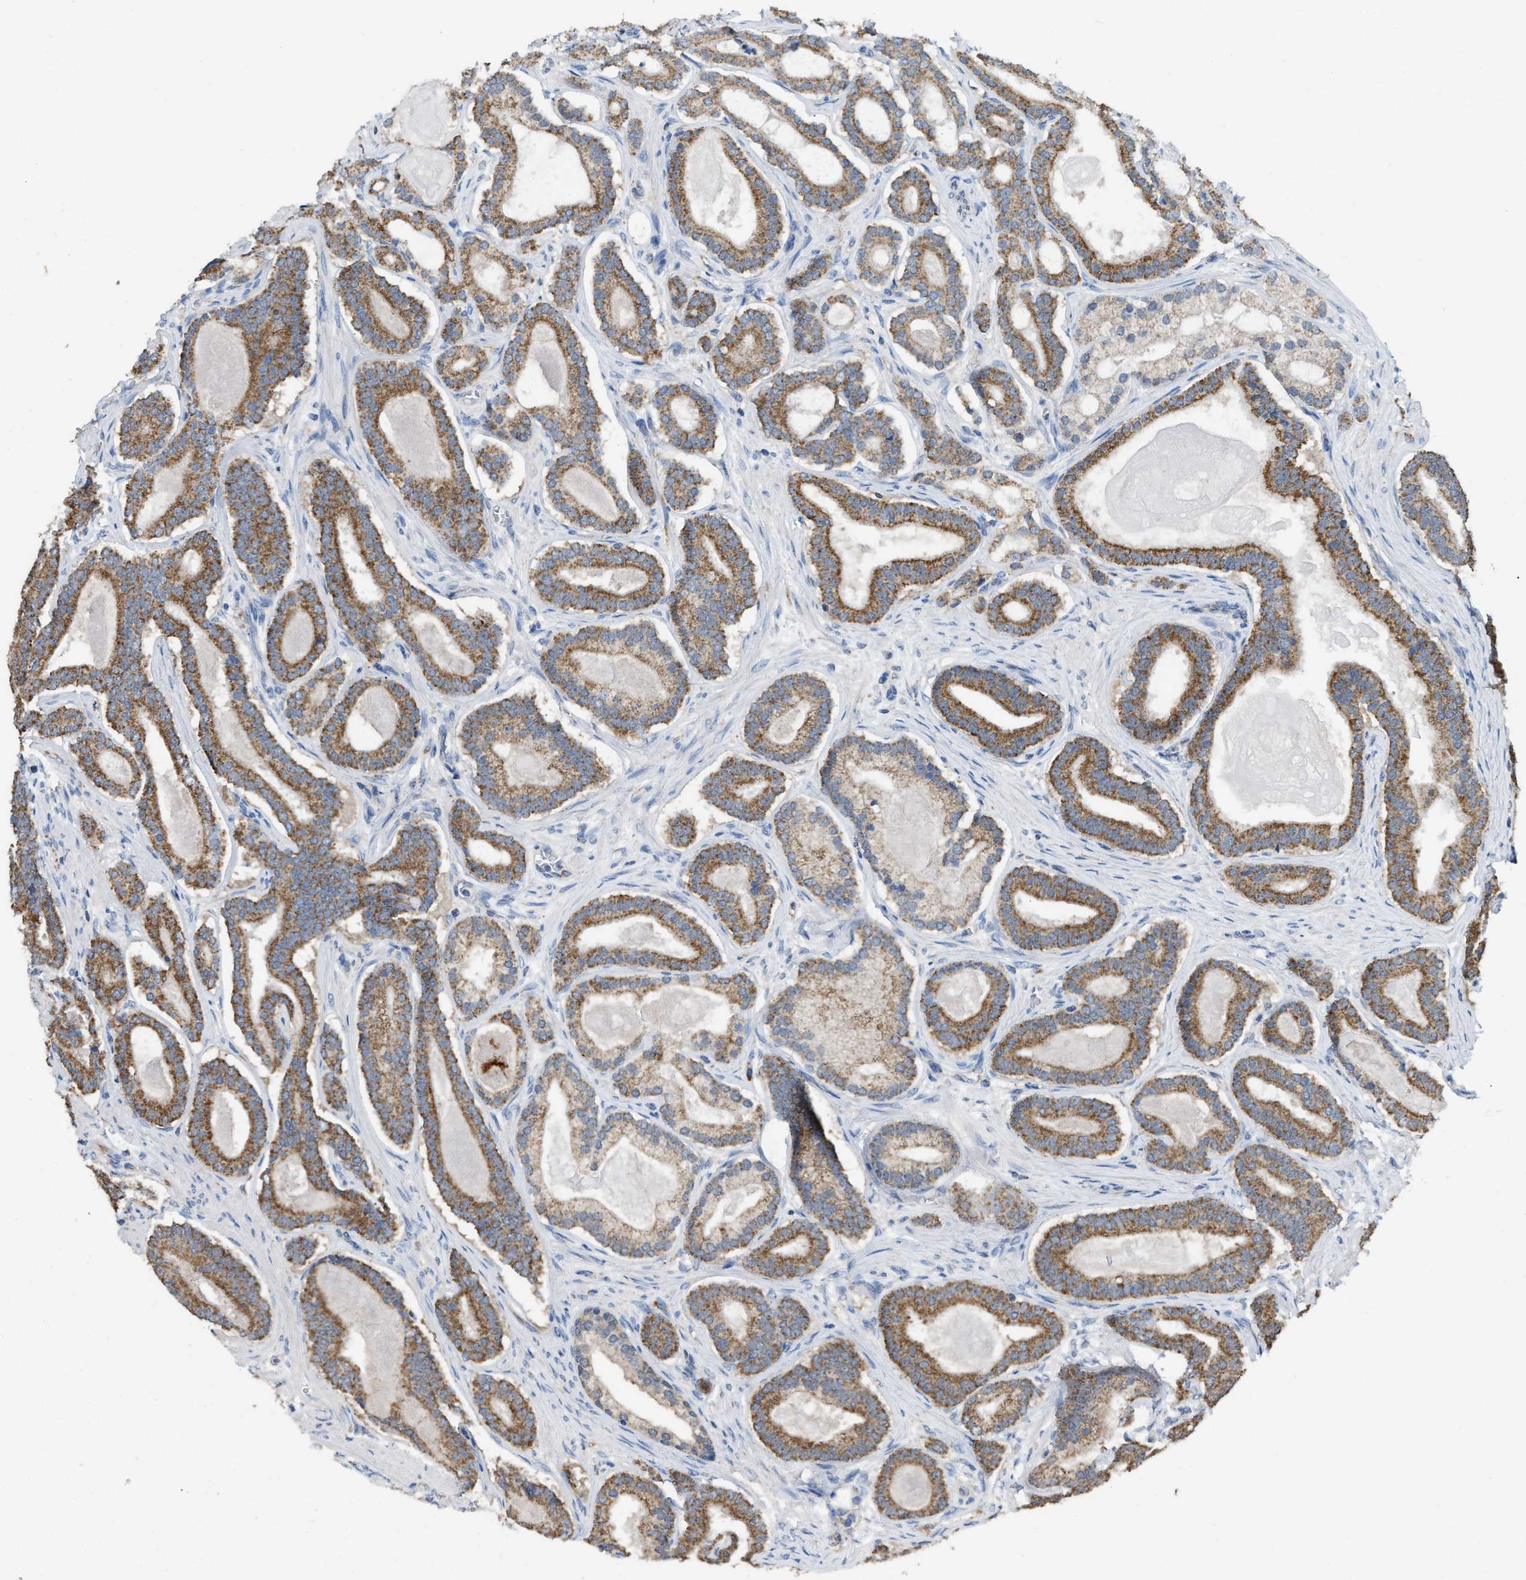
{"staining": {"intensity": "moderate", "quantity": ">75%", "location": "cytoplasmic/membranous"}, "tissue": "prostate cancer", "cell_type": "Tumor cells", "image_type": "cancer", "snomed": [{"axis": "morphology", "description": "Adenocarcinoma, High grade"}, {"axis": "topography", "description": "Prostate"}], "caption": "Moderate cytoplasmic/membranous protein positivity is seen in about >75% of tumor cells in prostate cancer (adenocarcinoma (high-grade)).", "gene": "ETFB", "patient": {"sex": "male", "age": 60}}